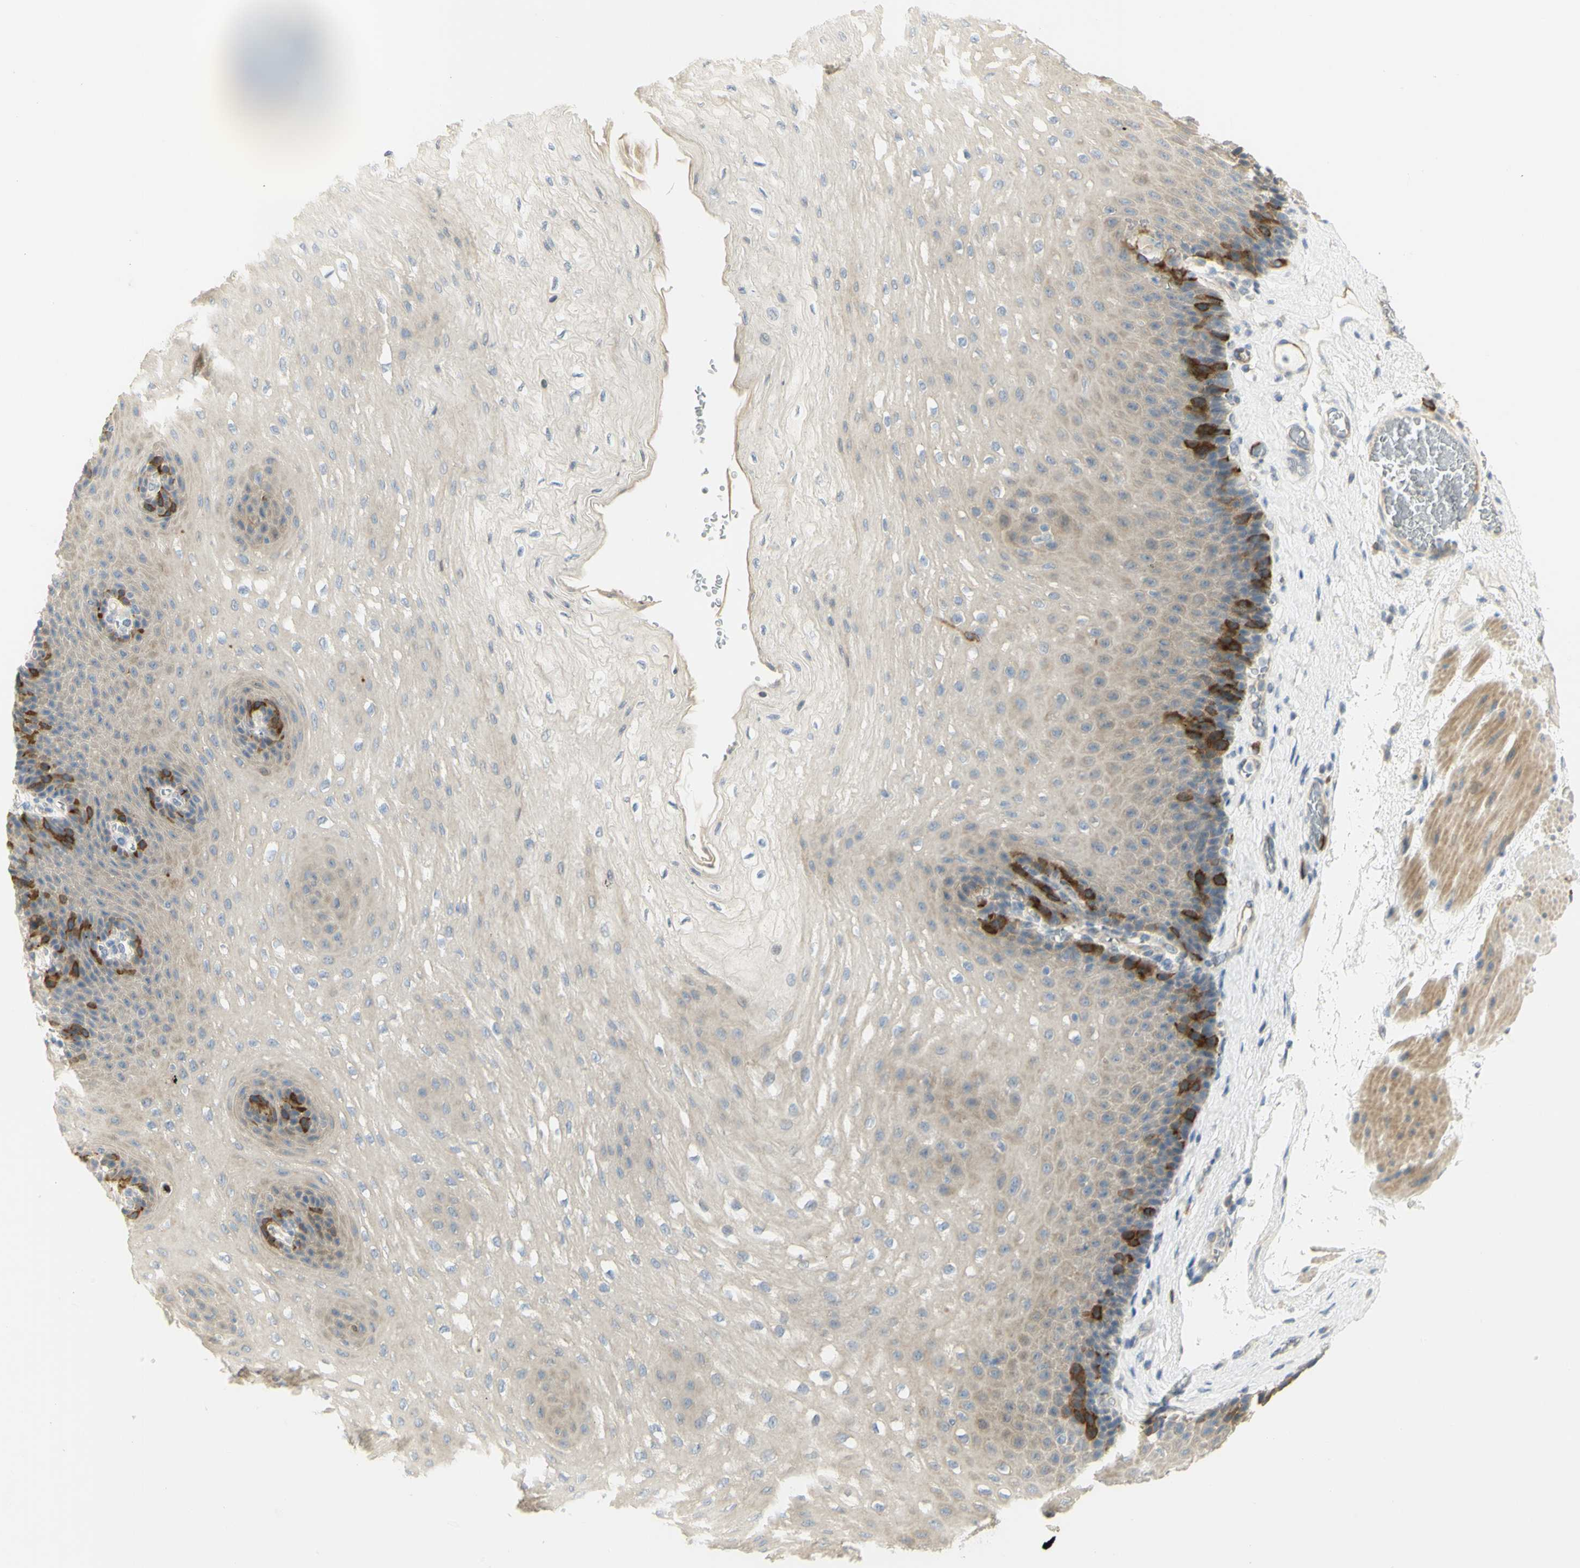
{"staining": {"intensity": "strong", "quantity": "<25%", "location": "cytoplasmic/membranous"}, "tissue": "esophagus", "cell_type": "Squamous epithelial cells", "image_type": "normal", "snomed": [{"axis": "morphology", "description": "Normal tissue, NOS"}, {"axis": "topography", "description": "Esophagus"}], "caption": "Immunohistochemical staining of unremarkable human esophagus demonstrates <25% levels of strong cytoplasmic/membranous protein staining in about <25% of squamous epithelial cells.", "gene": "KIF11", "patient": {"sex": "female", "age": 72}}